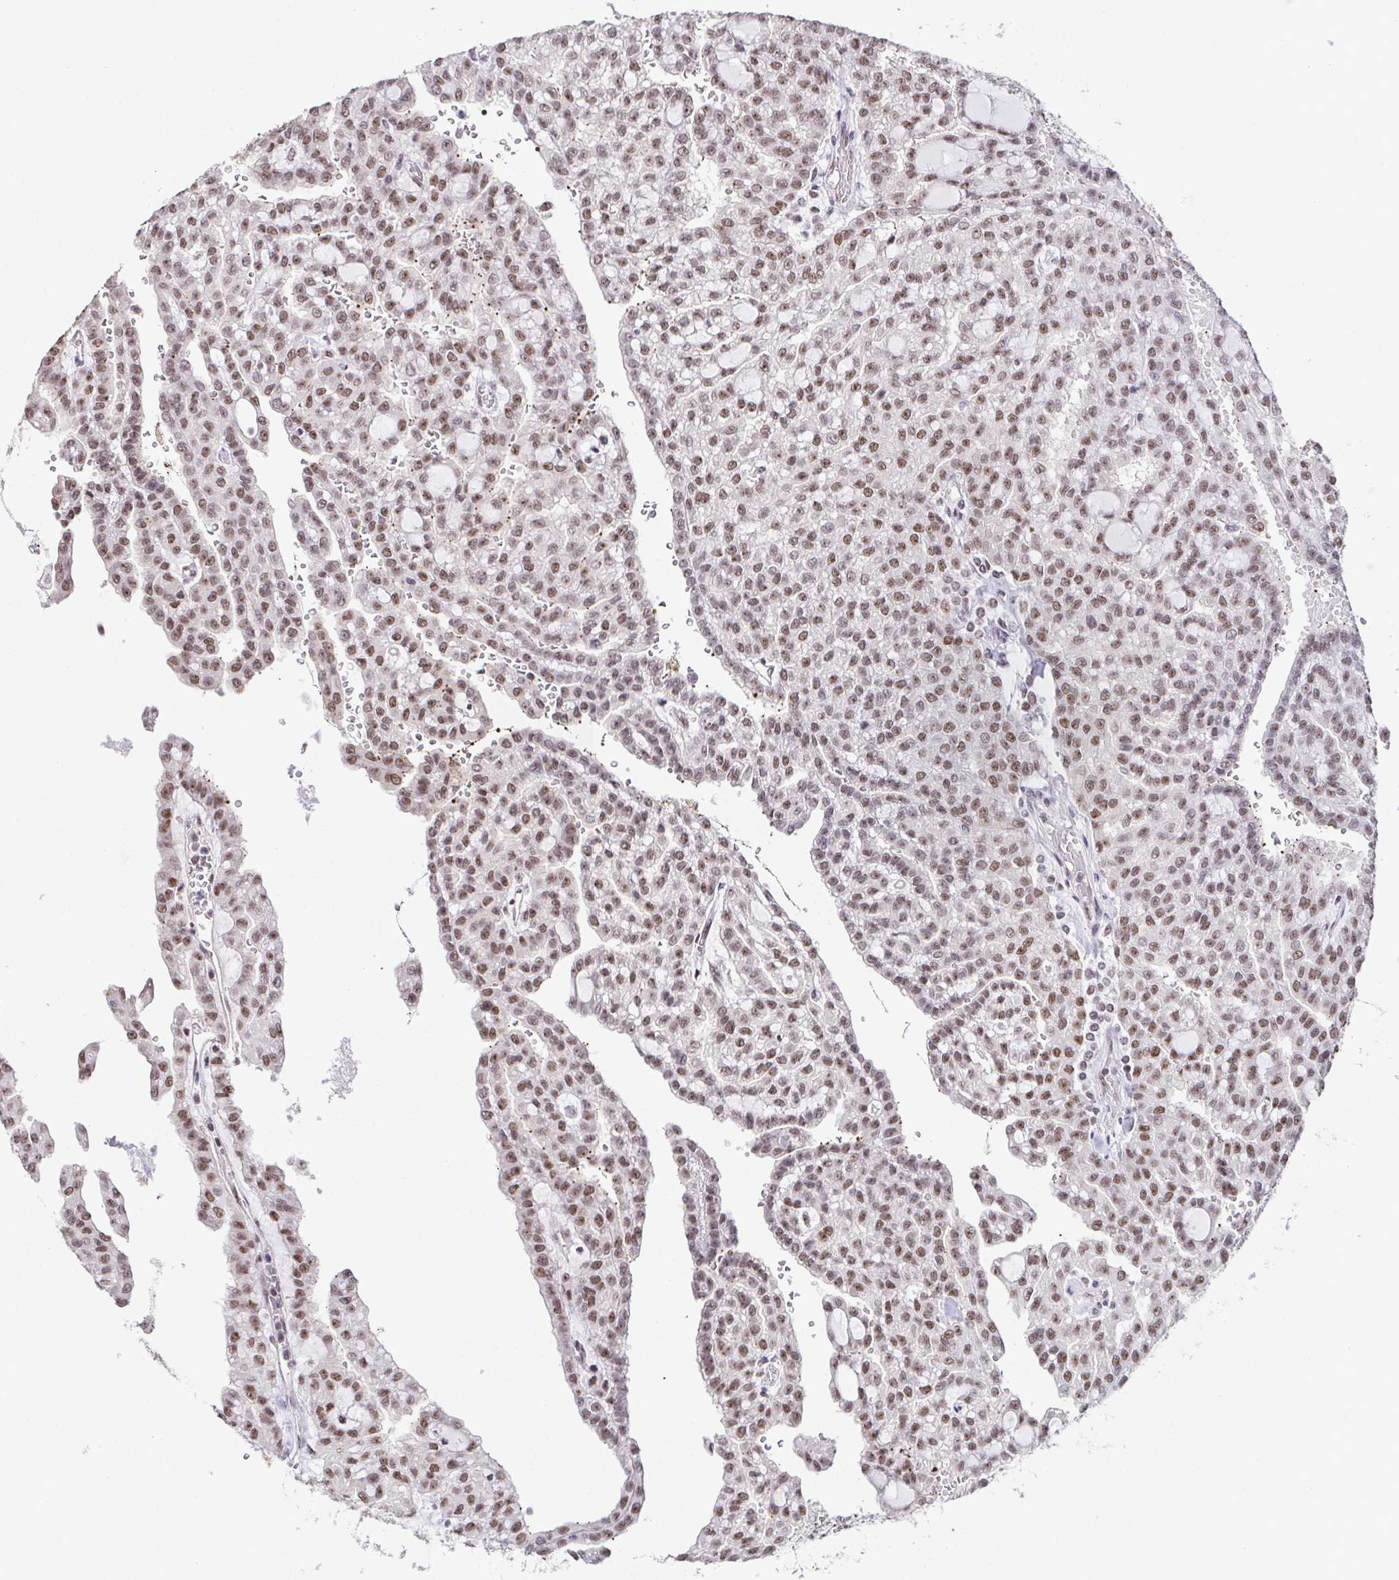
{"staining": {"intensity": "moderate", "quantity": ">75%", "location": "nuclear"}, "tissue": "renal cancer", "cell_type": "Tumor cells", "image_type": "cancer", "snomed": [{"axis": "morphology", "description": "Adenocarcinoma, NOS"}, {"axis": "topography", "description": "Kidney"}], "caption": "The immunohistochemical stain shows moderate nuclear expression in tumor cells of renal adenocarcinoma tissue. (DAB (3,3'-diaminobenzidine) IHC with brightfield microscopy, high magnification).", "gene": "ZNF800", "patient": {"sex": "male", "age": 63}}